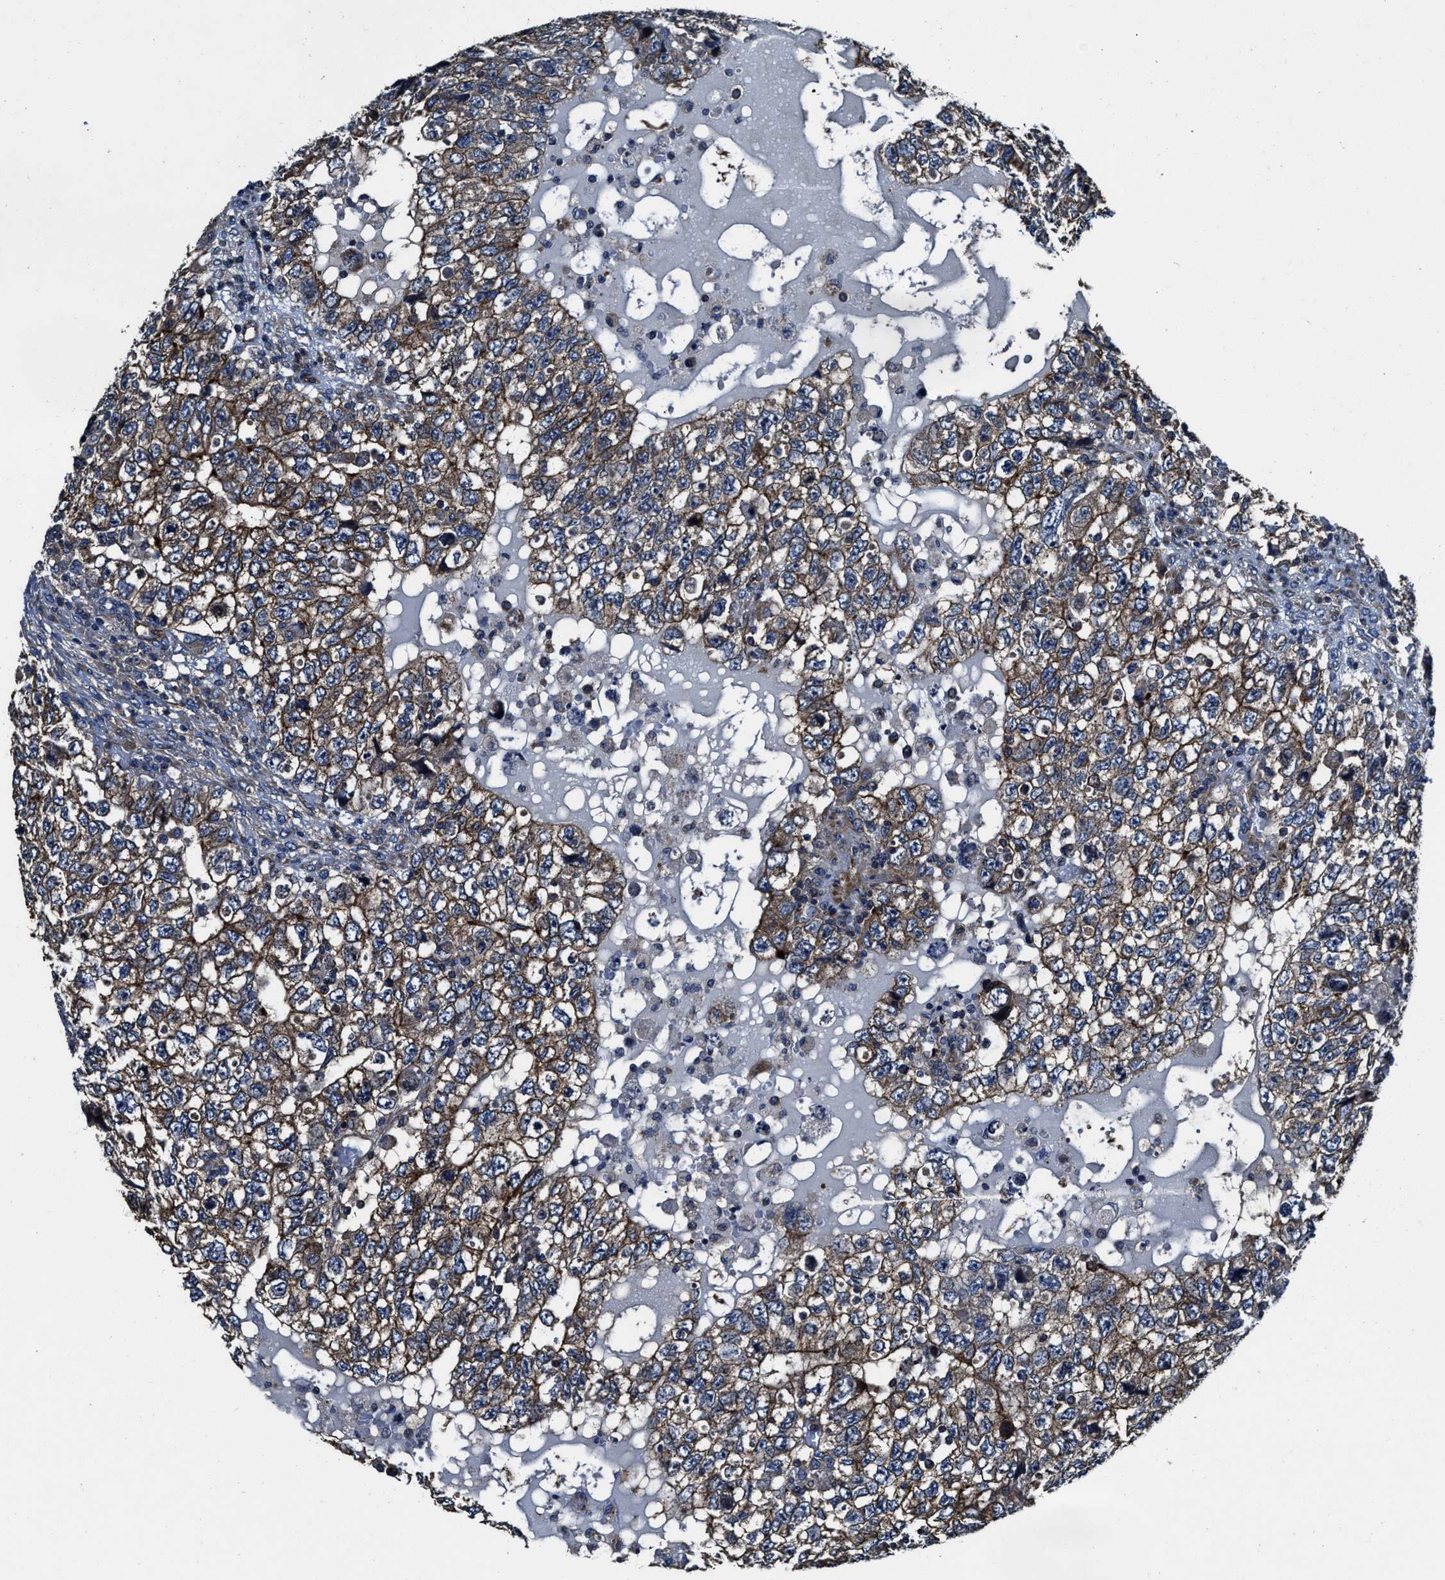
{"staining": {"intensity": "moderate", "quantity": ">75%", "location": "cytoplasmic/membranous"}, "tissue": "testis cancer", "cell_type": "Tumor cells", "image_type": "cancer", "snomed": [{"axis": "morphology", "description": "Carcinoma, Embryonal, NOS"}, {"axis": "topography", "description": "Testis"}], "caption": "A brown stain shows moderate cytoplasmic/membranous staining of a protein in testis embryonal carcinoma tumor cells.", "gene": "PTAR1", "patient": {"sex": "male", "age": 36}}